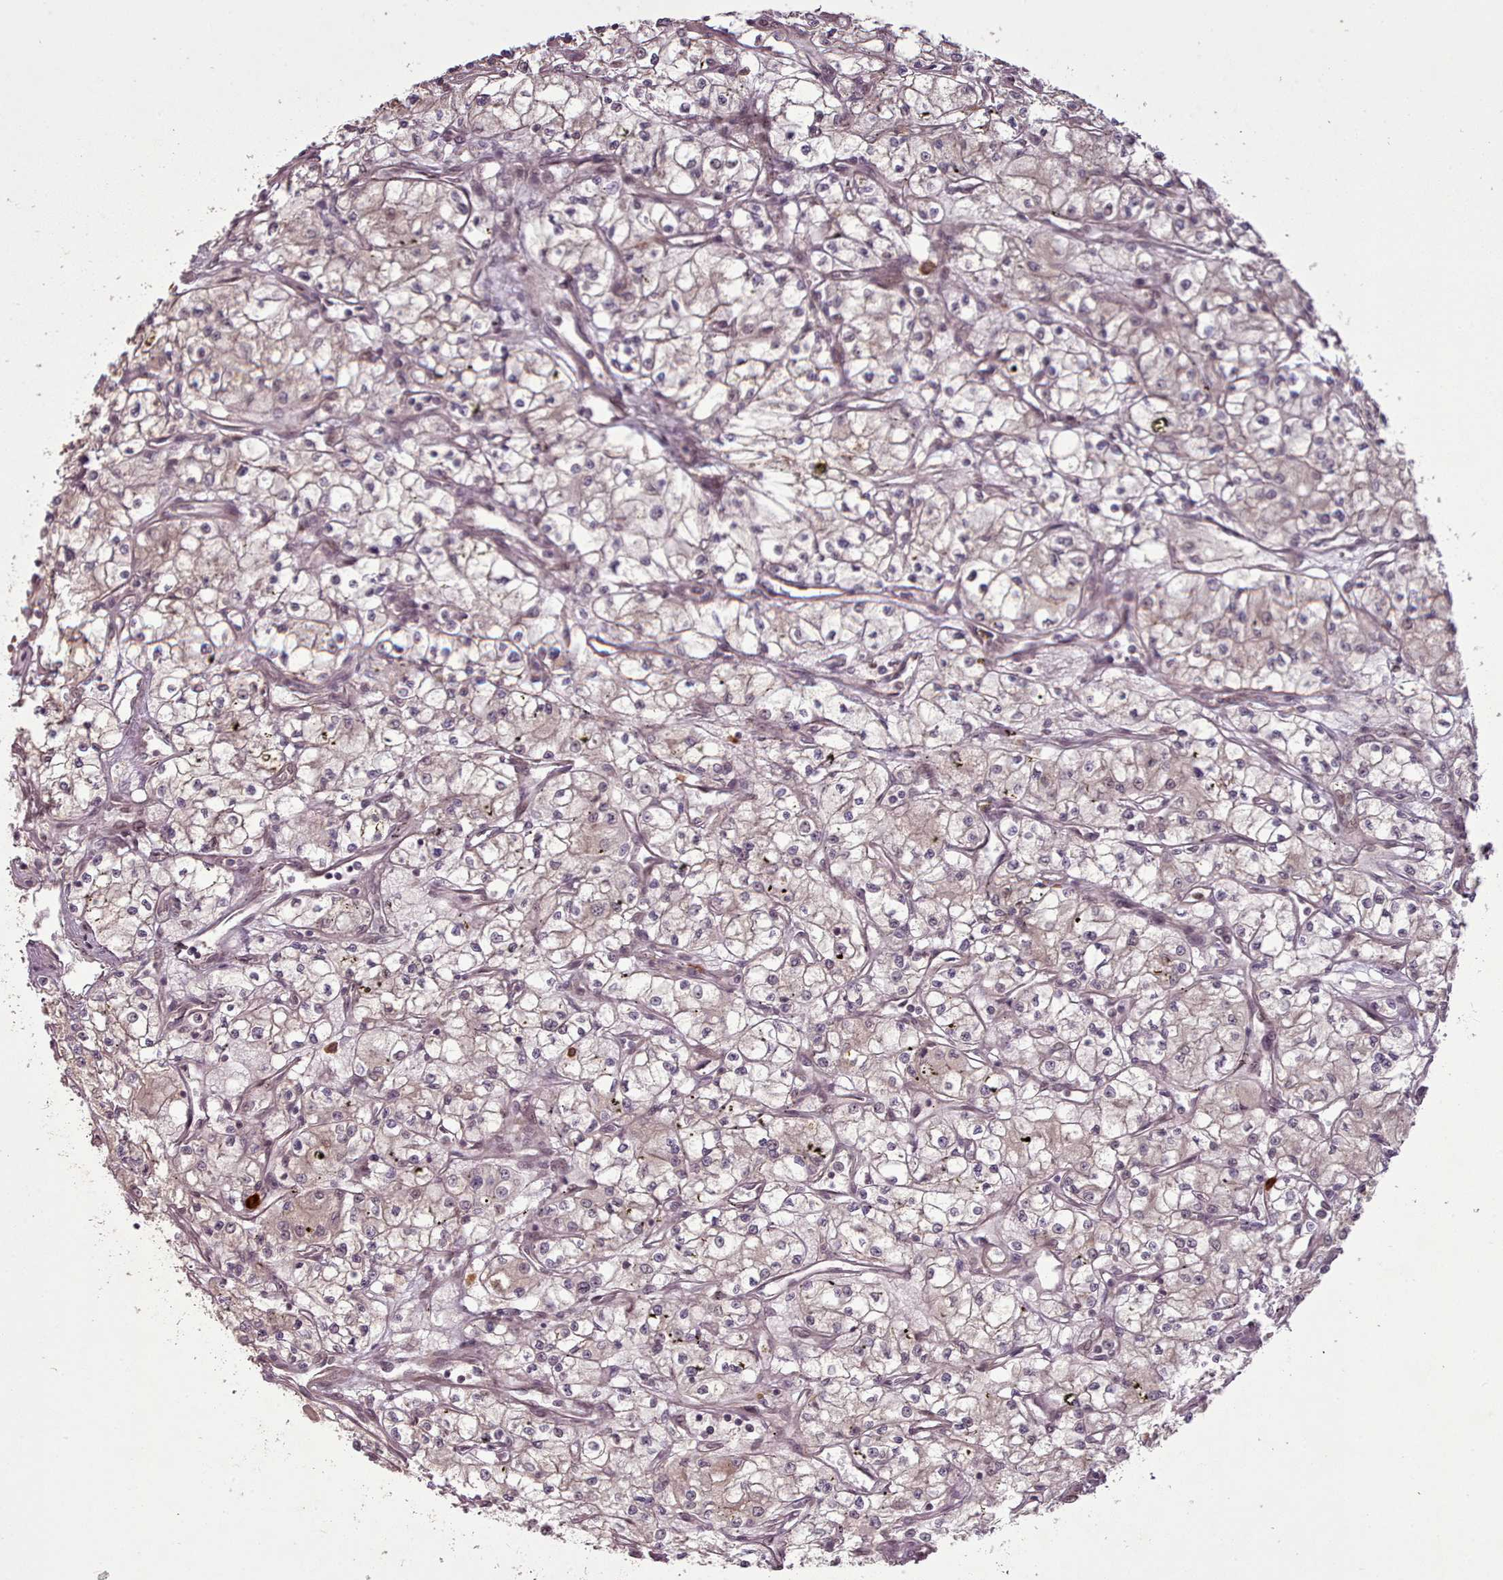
{"staining": {"intensity": "weak", "quantity": "25%-75%", "location": "nuclear"}, "tissue": "renal cancer", "cell_type": "Tumor cells", "image_type": "cancer", "snomed": [{"axis": "morphology", "description": "Adenocarcinoma, NOS"}, {"axis": "topography", "description": "Kidney"}], "caption": "Brown immunohistochemical staining in human renal cancer exhibits weak nuclear staining in about 25%-75% of tumor cells.", "gene": "CDC6", "patient": {"sex": "male", "age": 59}}